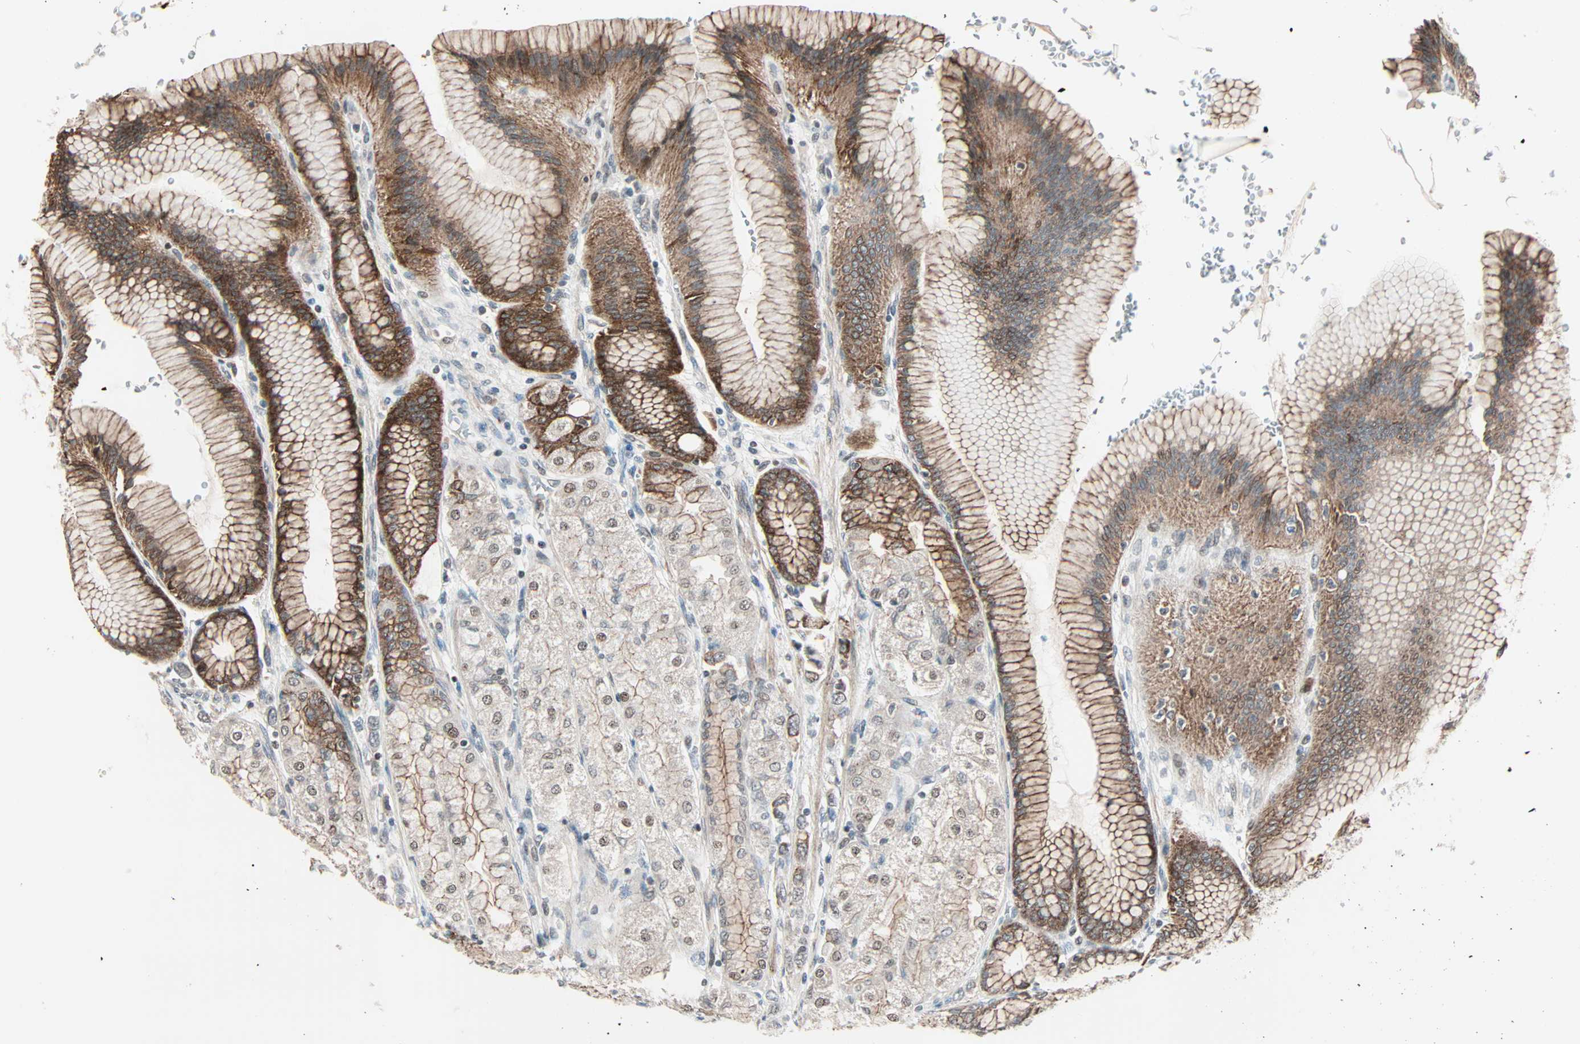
{"staining": {"intensity": "strong", "quantity": "25%-75%", "location": "cytoplasmic/membranous,nuclear"}, "tissue": "stomach", "cell_type": "Glandular cells", "image_type": "normal", "snomed": [{"axis": "morphology", "description": "Normal tissue, NOS"}, {"axis": "morphology", "description": "Adenocarcinoma, NOS"}, {"axis": "topography", "description": "Stomach"}, {"axis": "topography", "description": "Stomach, lower"}], "caption": "Unremarkable stomach was stained to show a protein in brown. There is high levels of strong cytoplasmic/membranous,nuclear expression in approximately 25%-75% of glandular cells. Nuclei are stained in blue.", "gene": "CBX4", "patient": {"sex": "female", "age": 65}}